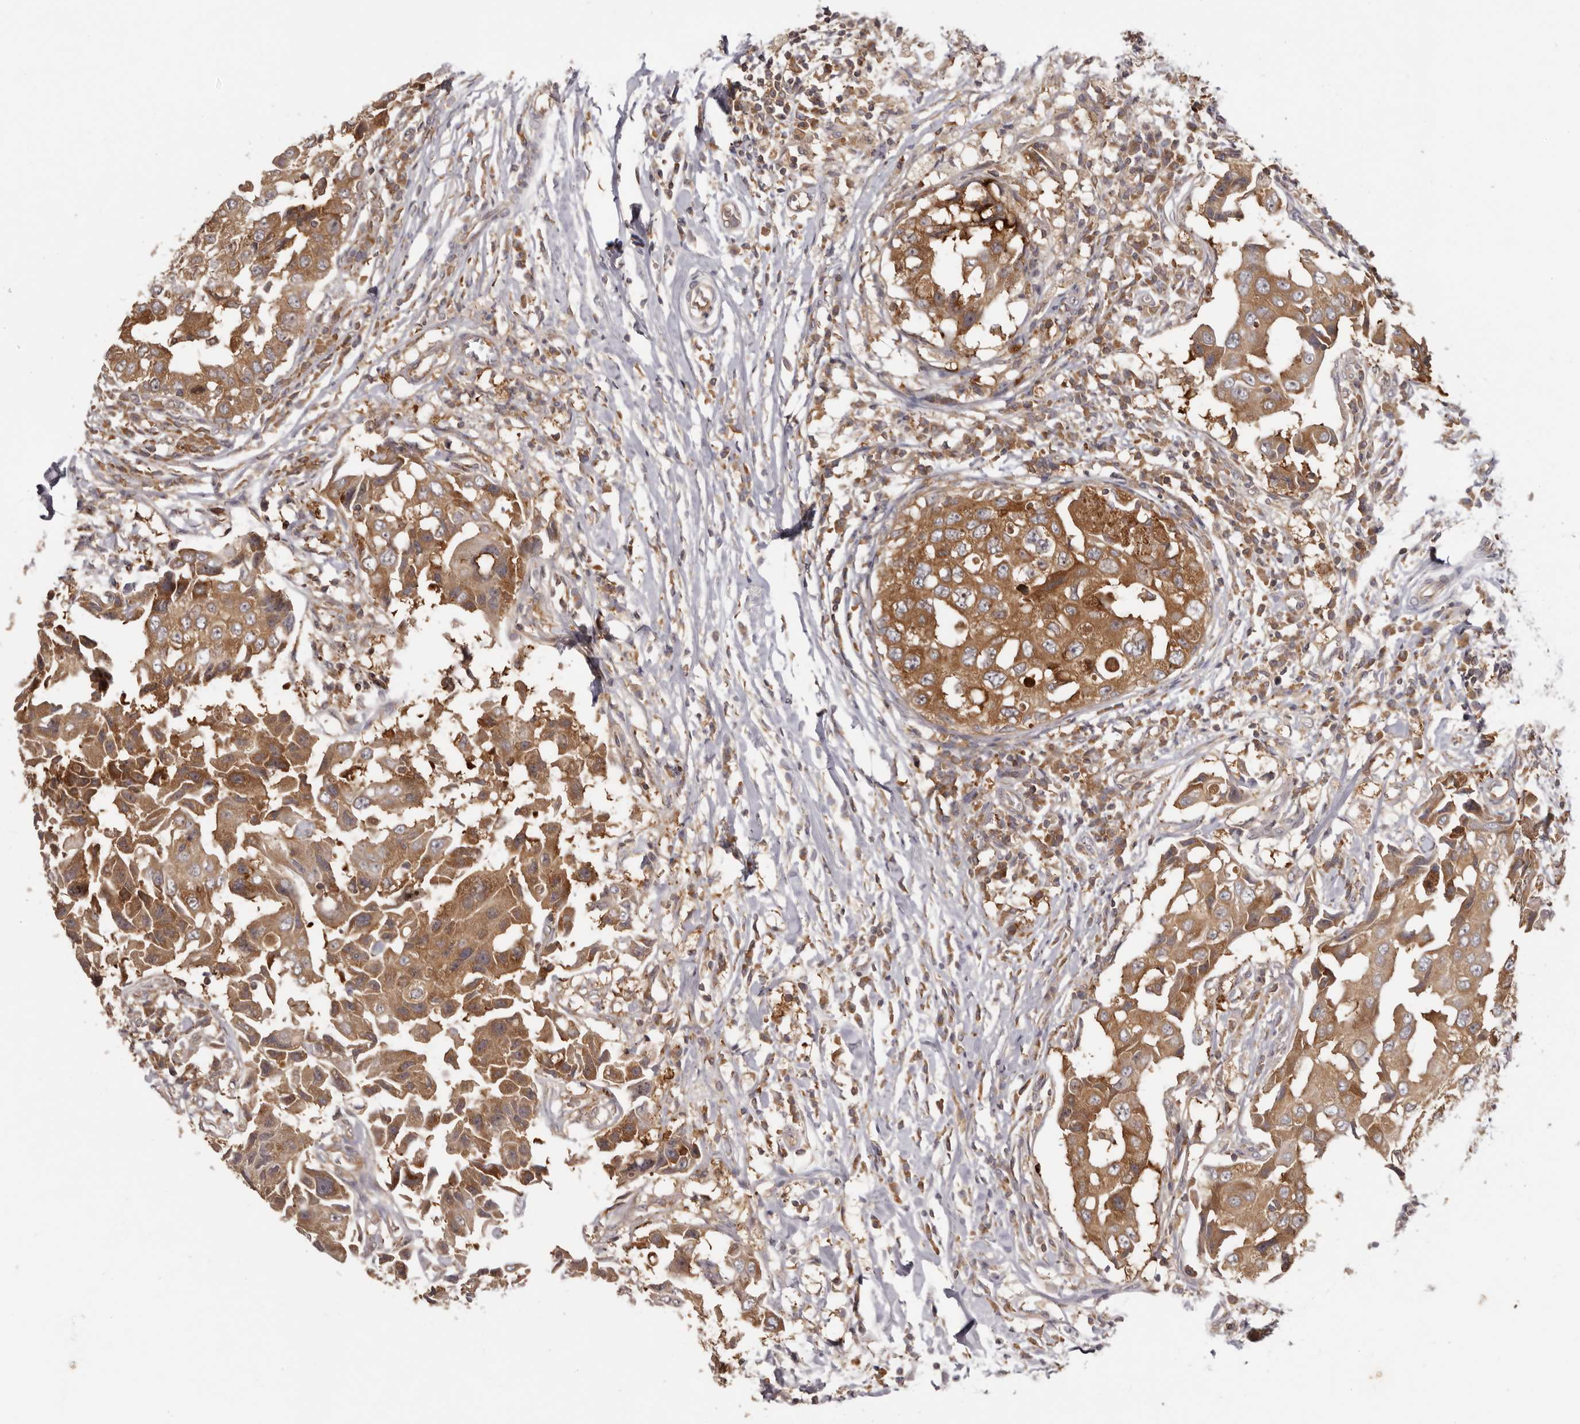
{"staining": {"intensity": "moderate", "quantity": ">75%", "location": "cytoplasmic/membranous"}, "tissue": "breast cancer", "cell_type": "Tumor cells", "image_type": "cancer", "snomed": [{"axis": "morphology", "description": "Duct carcinoma"}, {"axis": "topography", "description": "Breast"}], "caption": "This image demonstrates immunohistochemistry (IHC) staining of invasive ductal carcinoma (breast), with medium moderate cytoplasmic/membranous staining in approximately >75% of tumor cells.", "gene": "EEF1E1", "patient": {"sex": "female", "age": 27}}